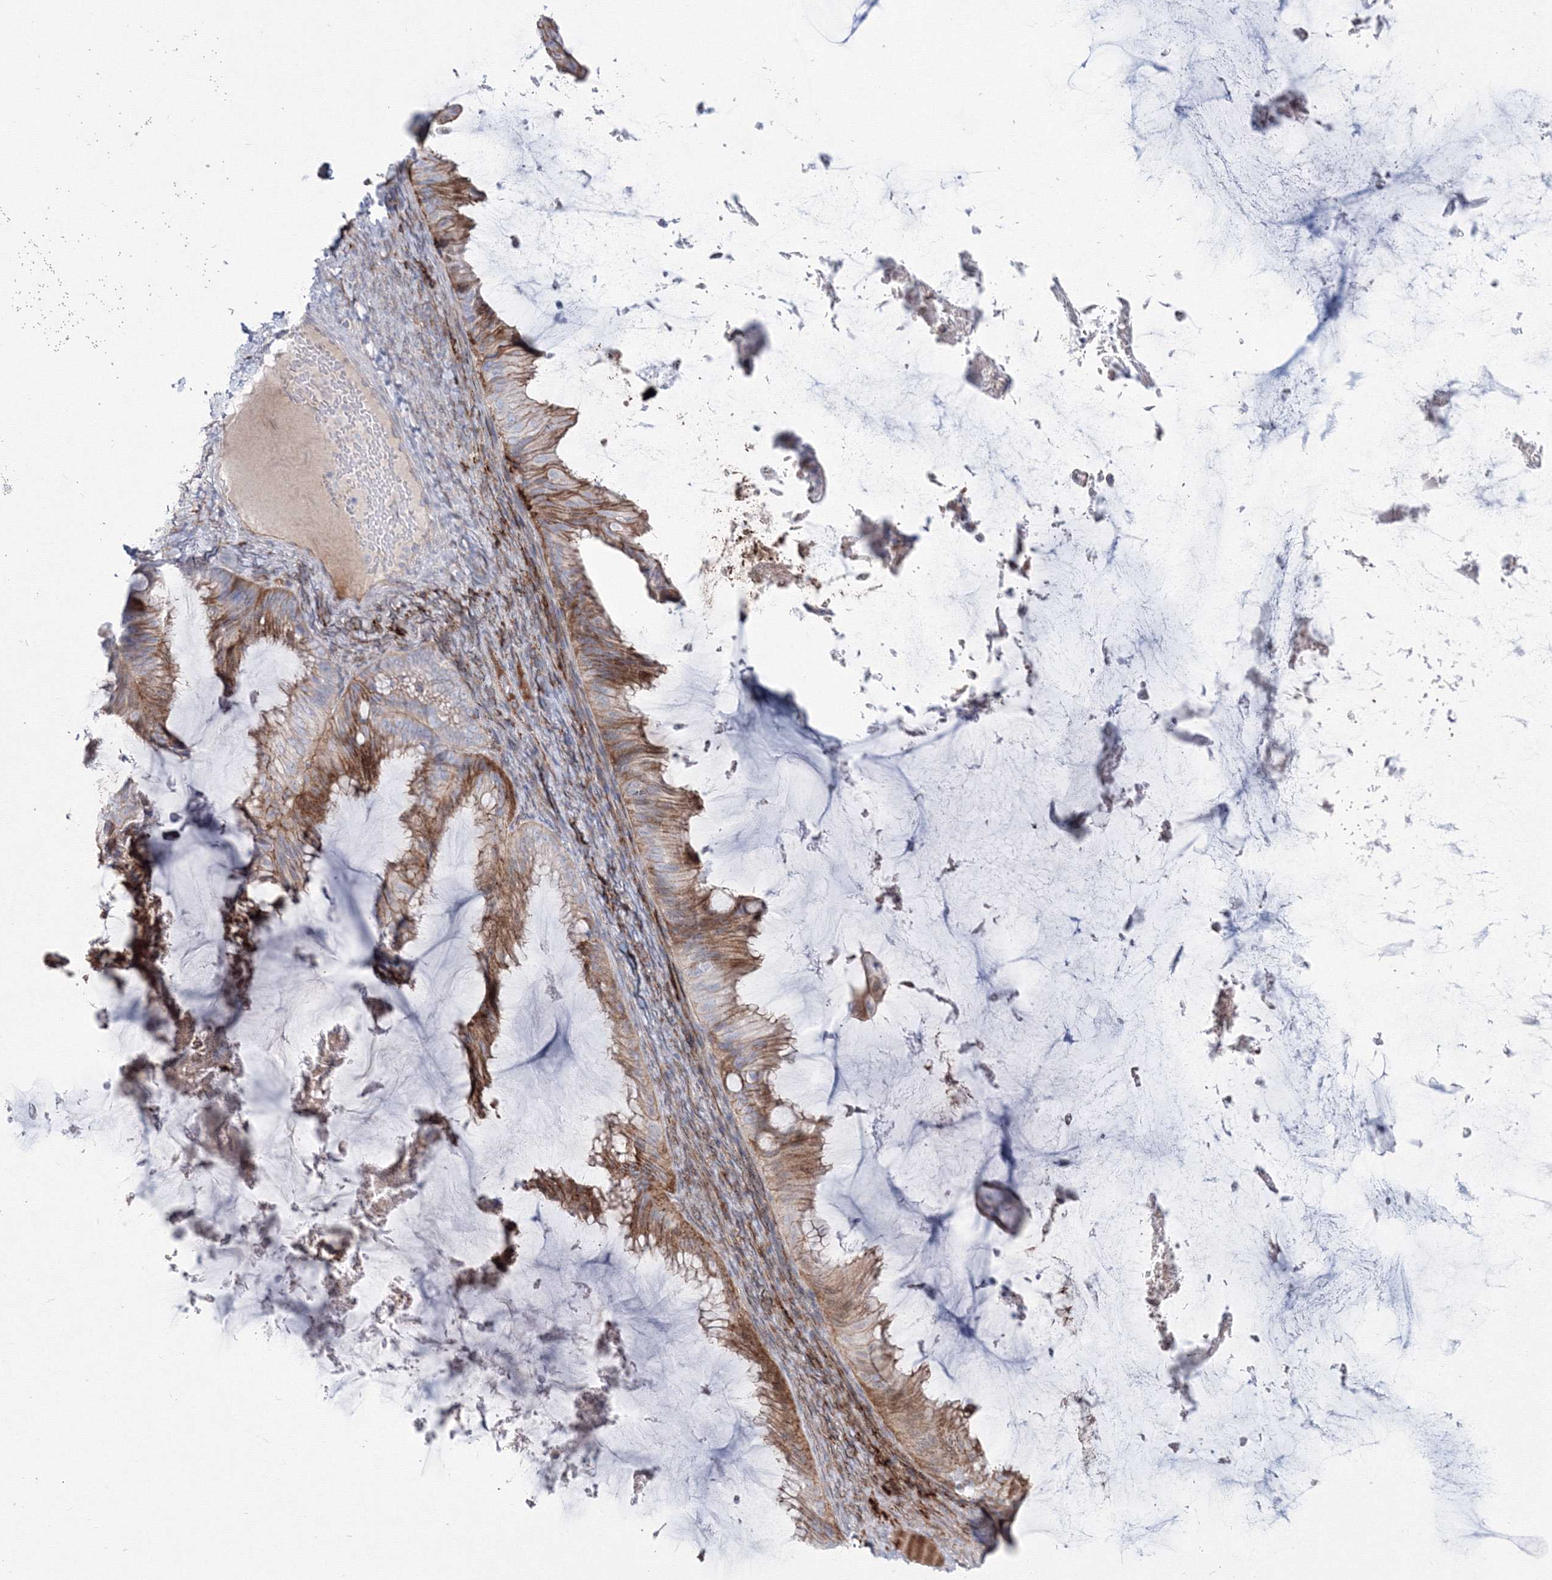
{"staining": {"intensity": "moderate", "quantity": ">75%", "location": "cytoplasmic/membranous"}, "tissue": "ovarian cancer", "cell_type": "Tumor cells", "image_type": "cancer", "snomed": [{"axis": "morphology", "description": "Cystadenocarcinoma, mucinous, NOS"}, {"axis": "topography", "description": "Ovary"}], "caption": "Mucinous cystadenocarcinoma (ovarian) was stained to show a protein in brown. There is medium levels of moderate cytoplasmic/membranous staining in about >75% of tumor cells.", "gene": "HYAL2", "patient": {"sex": "female", "age": 61}}